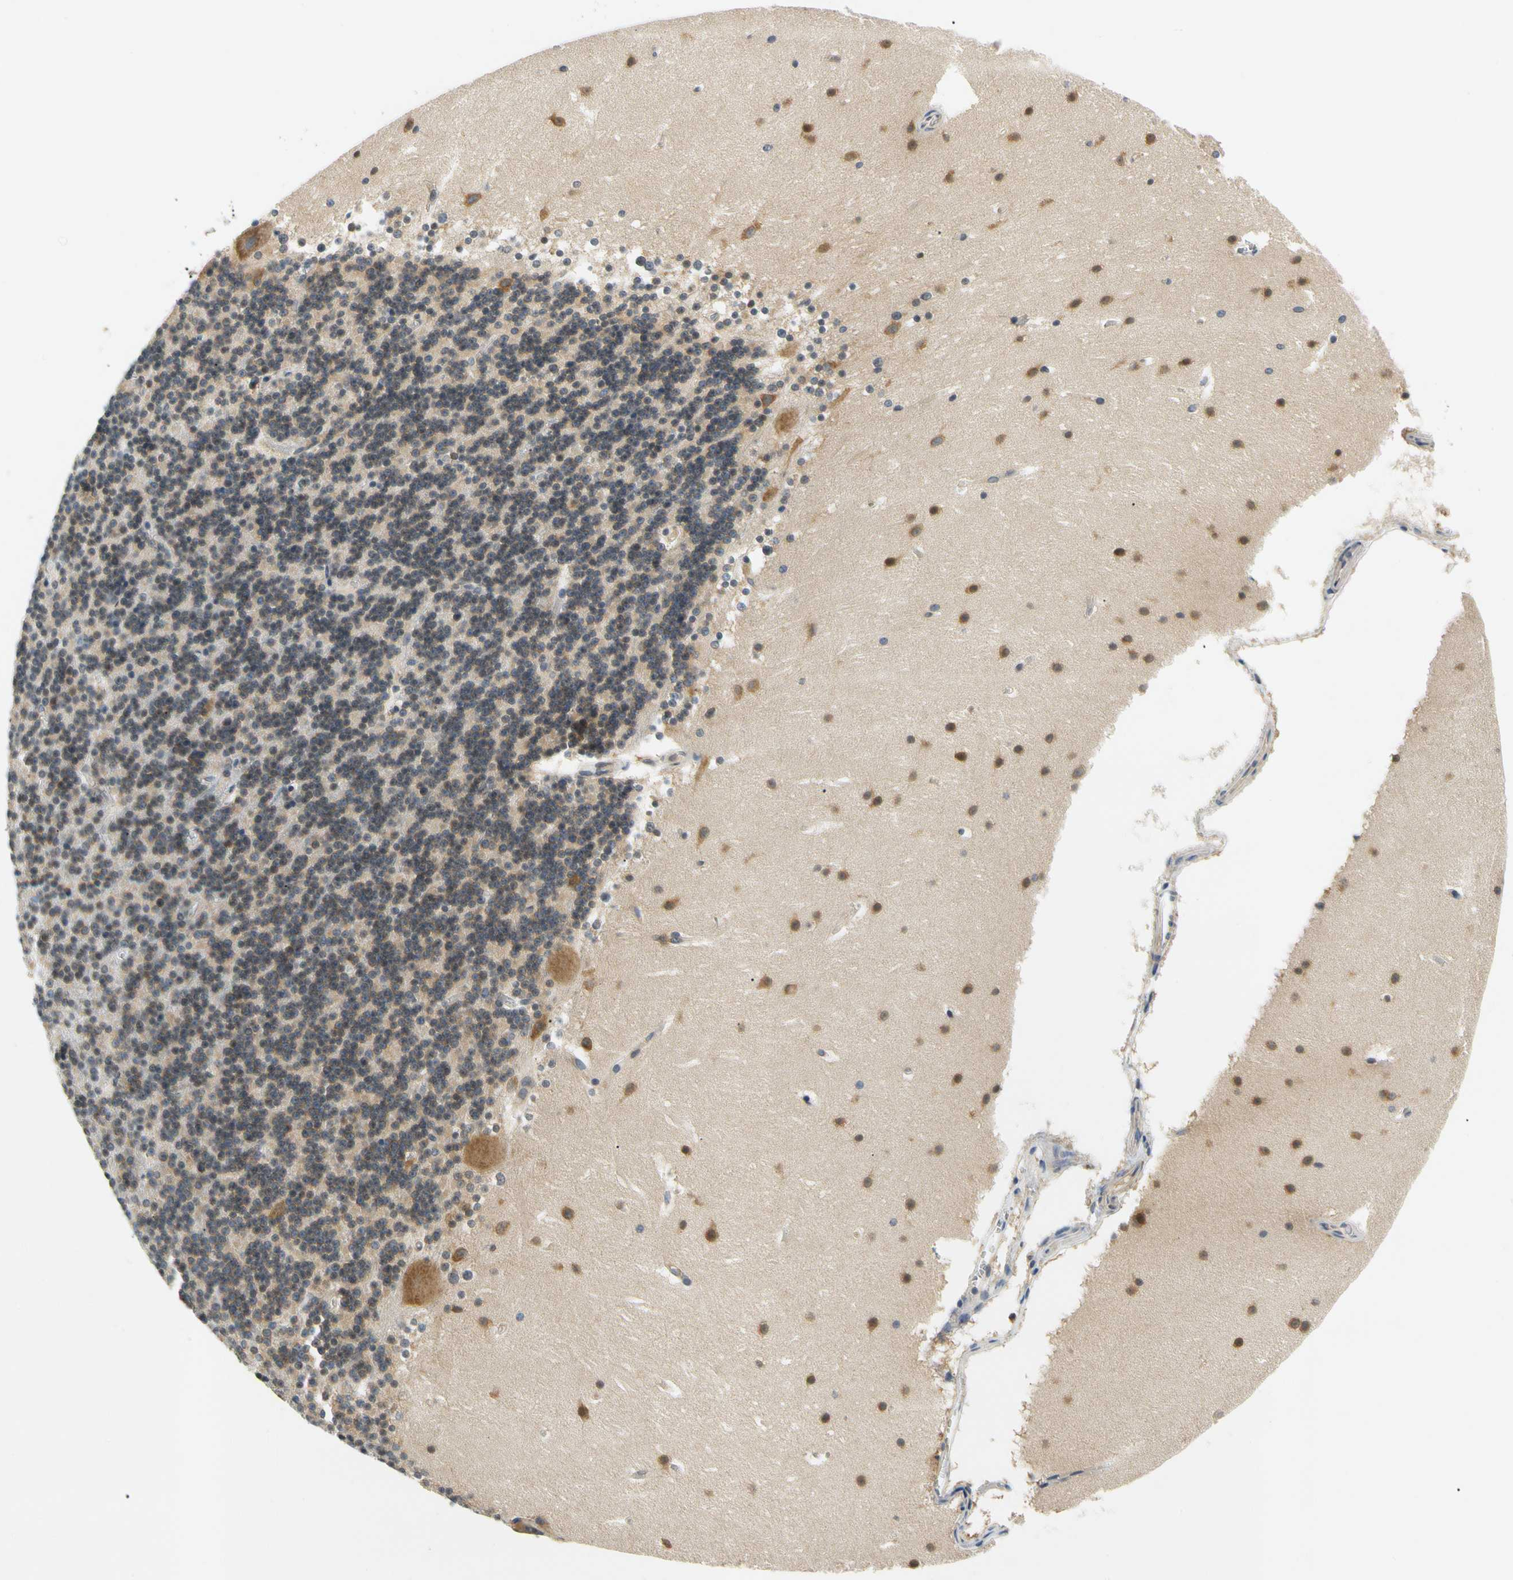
{"staining": {"intensity": "weak", "quantity": ">75%", "location": "cytoplasmic/membranous"}, "tissue": "cerebellum", "cell_type": "Cells in granular layer", "image_type": "normal", "snomed": [{"axis": "morphology", "description": "Normal tissue, NOS"}, {"axis": "topography", "description": "Cerebellum"}], "caption": "Protein staining of unremarkable cerebellum displays weak cytoplasmic/membranous expression in approximately >75% of cells in granular layer. (Brightfield microscopy of DAB IHC at high magnification).", "gene": "LRRC47", "patient": {"sex": "female", "age": 19}}